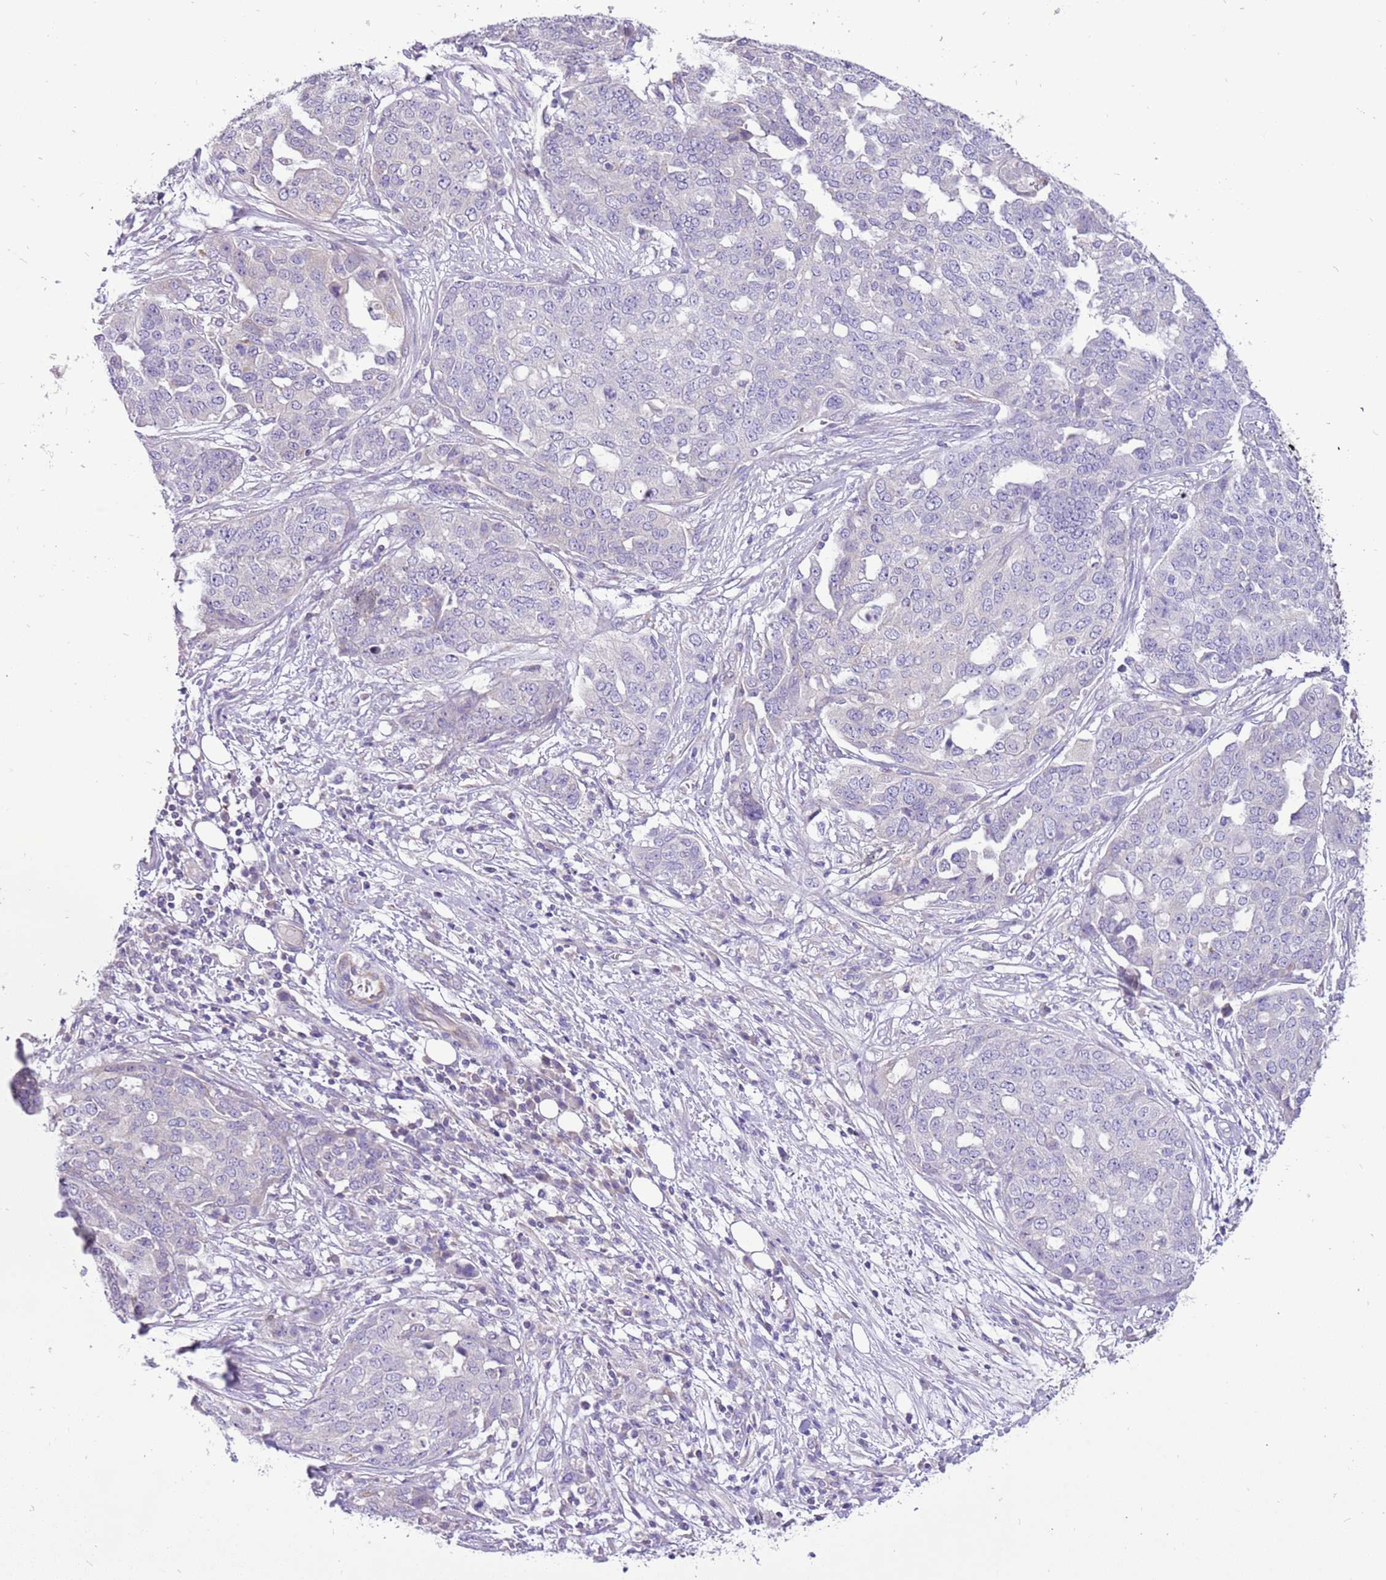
{"staining": {"intensity": "negative", "quantity": "none", "location": "none"}, "tissue": "ovarian cancer", "cell_type": "Tumor cells", "image_type": "cancer", "snomed": [{"axis": "morphology", "description": "Cystadenocarcinoma, serous, NOS"}, {"axis": "topography", "description": "Soft tissue"}, {"axis": "topography", "description": "Ovary"}], "caption": "This is an IHC image of ovarian cancer (serous cystadenocarcinoma). There is no staining in tumor cells.", "gene": "GLCE", "patient": {"sex": "female", "age": 57}}